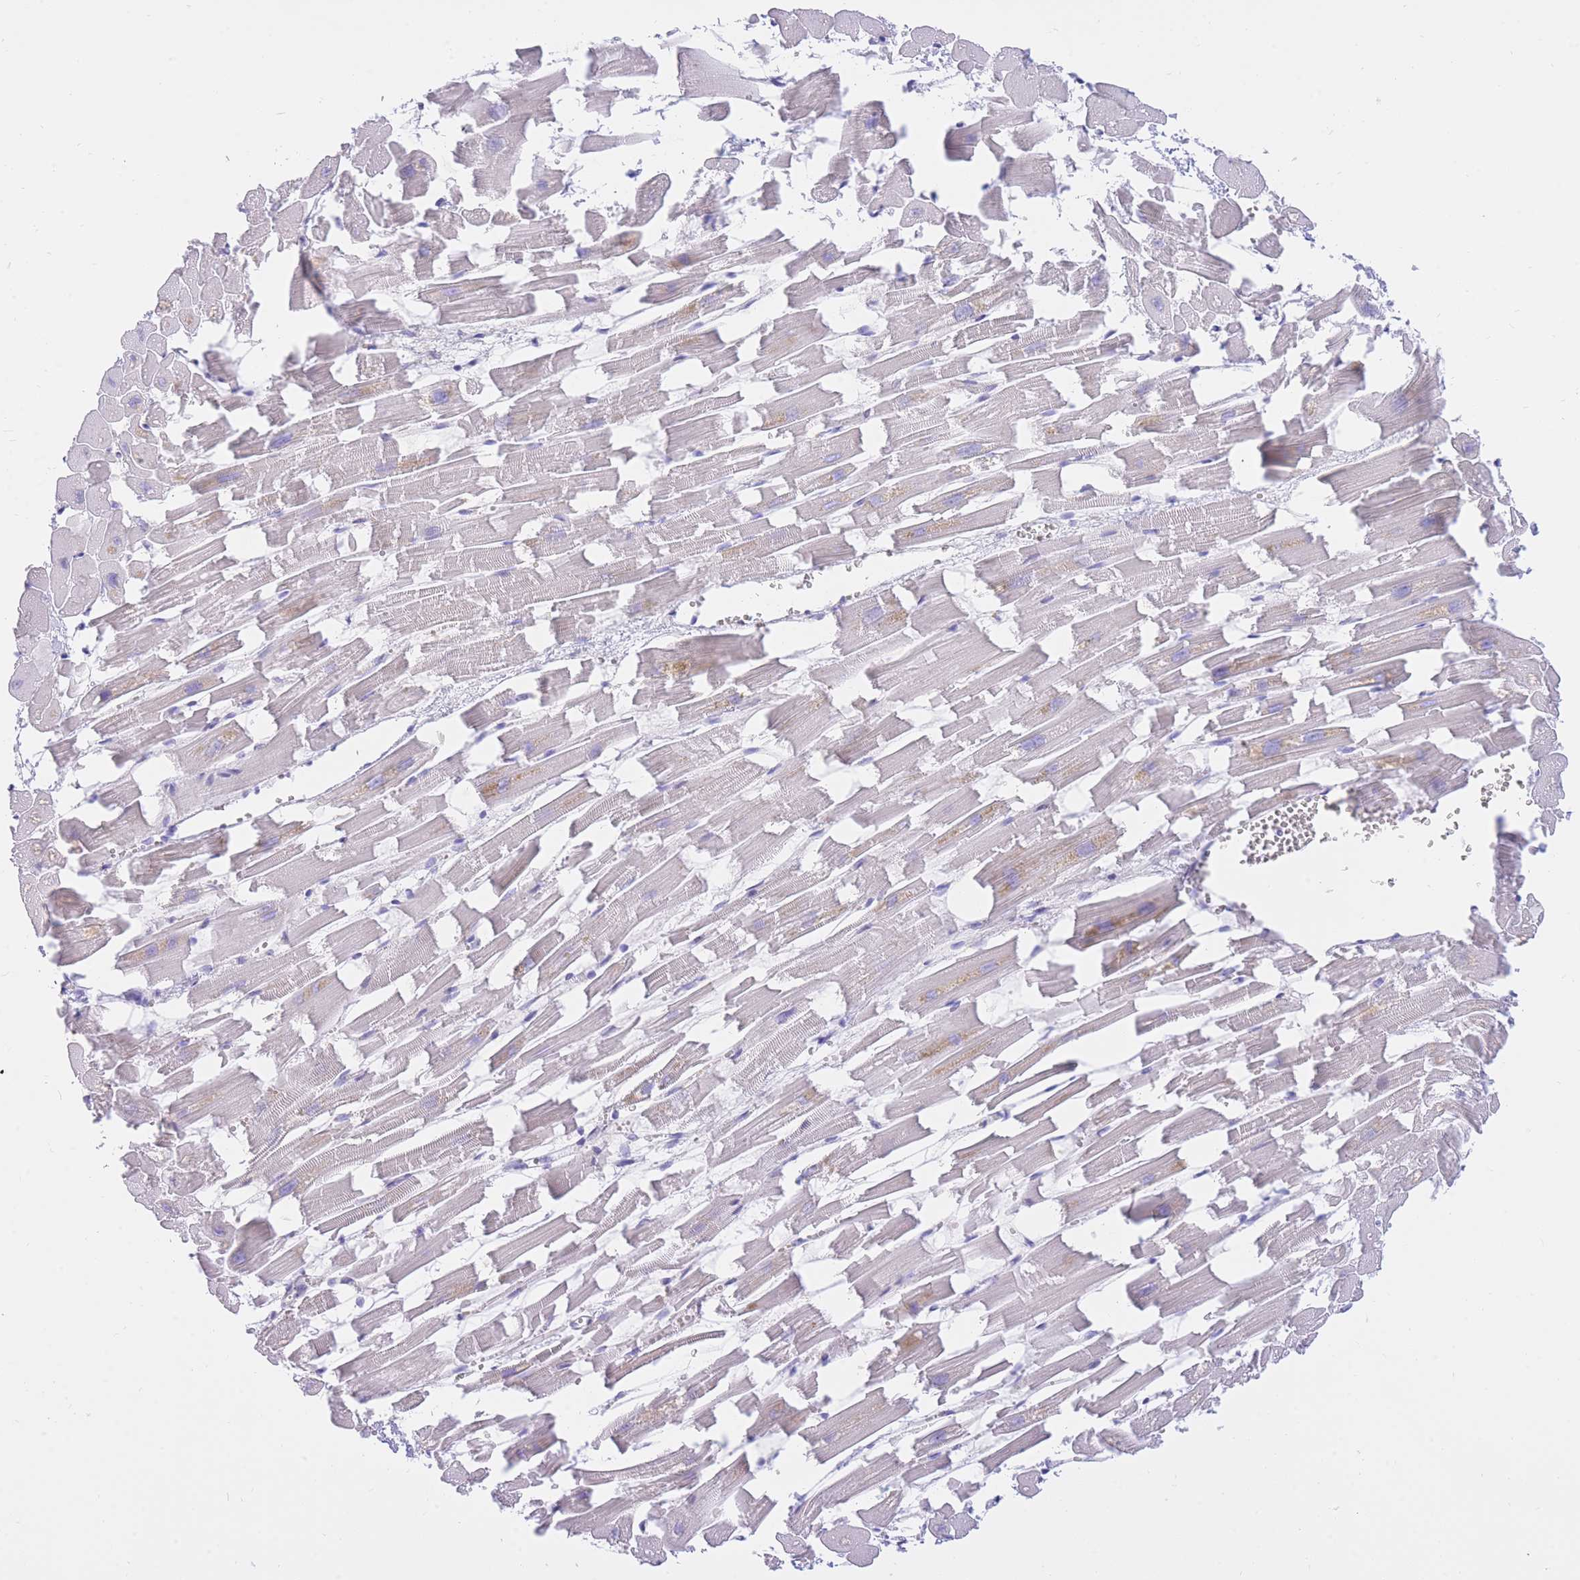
{"staining": {"intensity": "negative", "quantity": "none", "location": "none"}, "tissue": "heart muscle", "cell_type": "Cardiomyocytes", "image_type": "normal", "snomed": [{"axis": "morphology", "description": "Normal tissue, NOS"}, {"axis": "topography", "description": "Heart"}], "caption": "DAB immunohistochemical staining of unremarkable heart muscle reveals no significant expression in cardiomyocytes.", "gene": "SSUH2", "patient": {"sex": "female", "age": 64}}